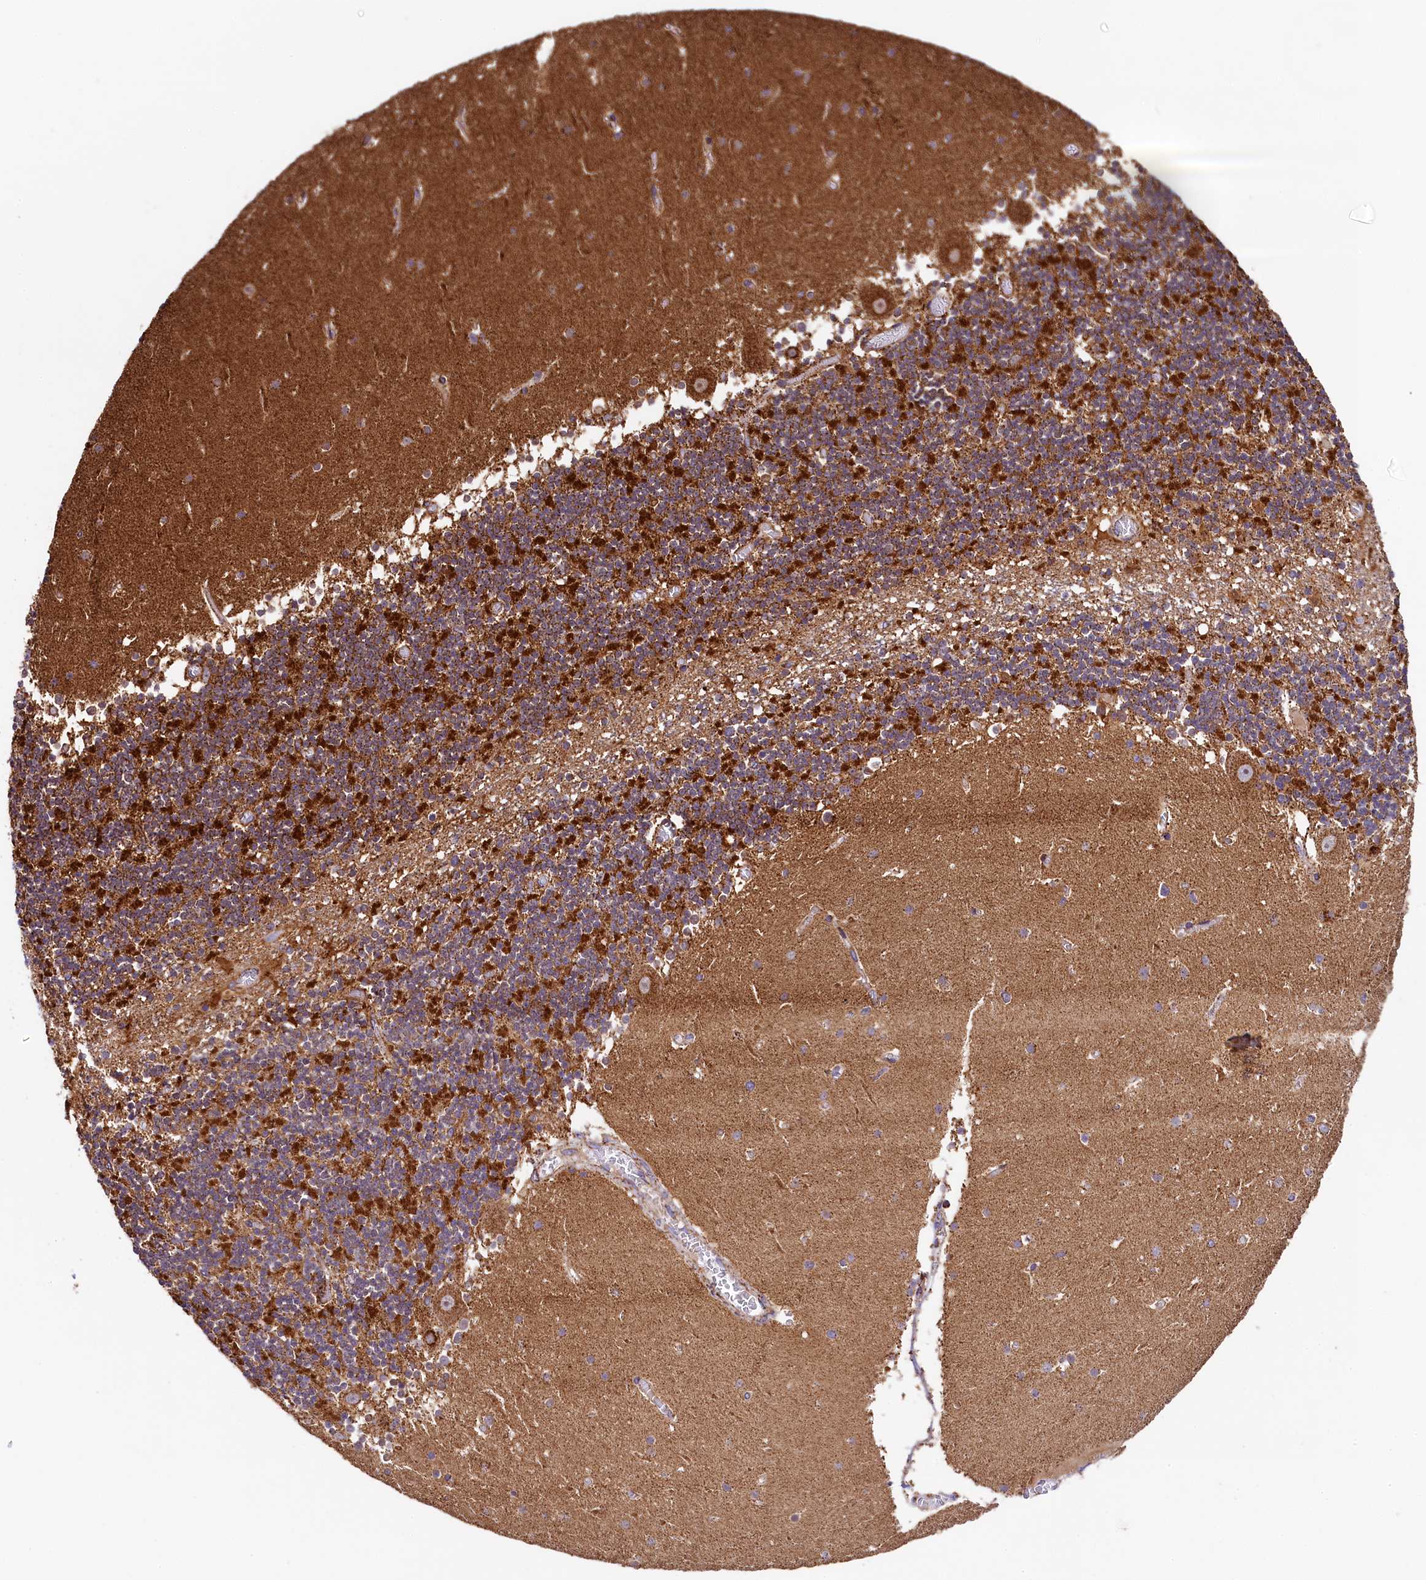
{"staining": {"intensity": "strong", "quantity": "25%-75%", "location": "cytoplasmic/membranous"}, "tissue": "cerebellum", "cell_type": "Cells in granular layer", "image_type": "normal", "snomed": [{"axis": "morphology", "description": "Normal tissue, NOS"}, {"axis": "topography", "description": "Cerebellum"}], "caption": "Cerebellum stained with immunohistochemistry displays strong cytoplasmic/membranous expression in approximately 25%-75% of cells in granular layer.", "gene": "CLYBL", "patient": {"sex": "female", "age": 28}}